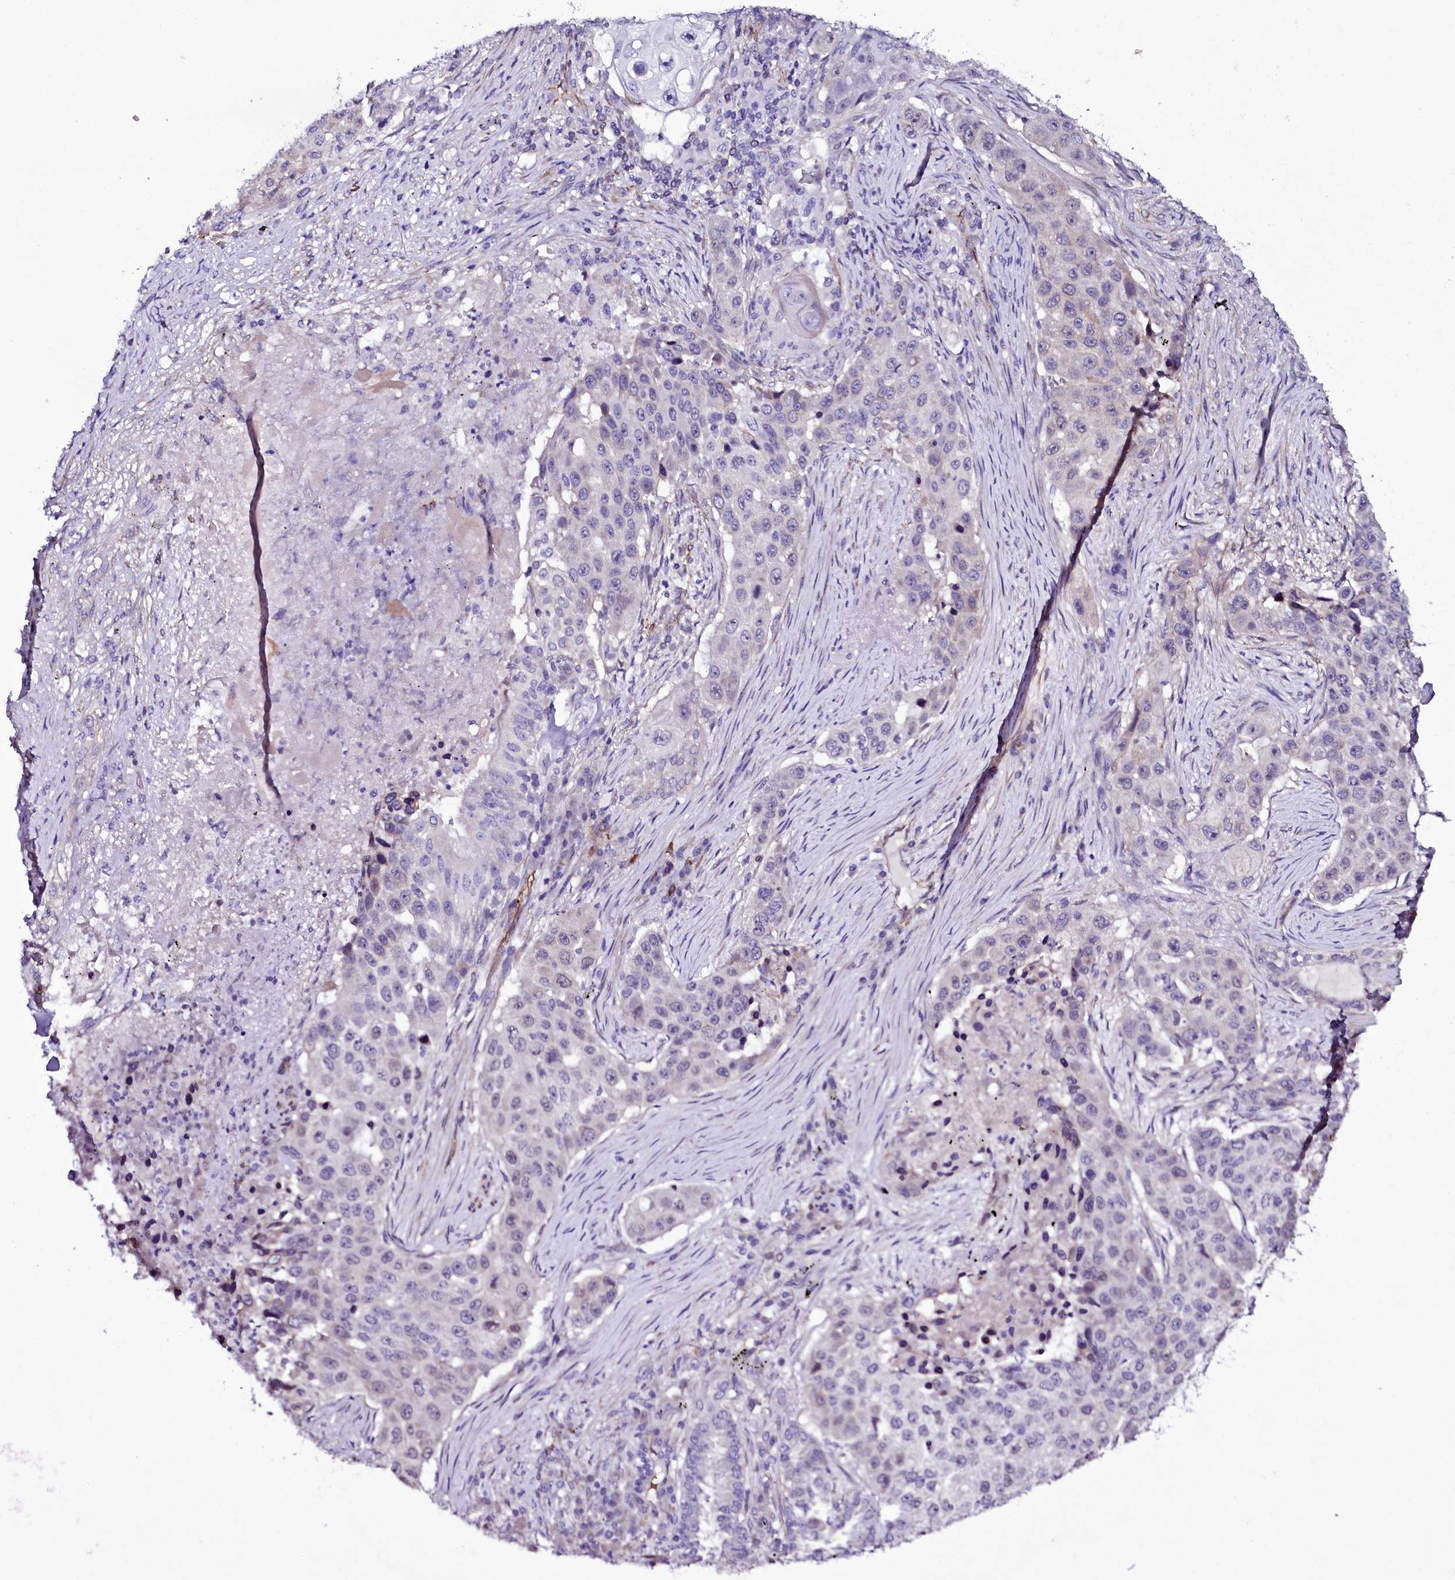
{"staining": {"intensity": "negative", "quantity": "none", "location": "none"}, "tissue": "lung cancer", "cell_type": "Tumor cells", "image_type": "cancer", "snomed": [{"axis": "morphology", "description": "Squamous cell carcinoma, NOS"}, {"axis": "topography", "description": "Lung"}], "caption": "A photomicrograph of lung cancer stained for a protein reveals no brown staining in tumor cells. (DAB immunohistochemistry (IHC) visualized using brightfield microscopy, high magnification).", "gene": "MEX3C", "patient": {"sex": "female", "age": 63}}